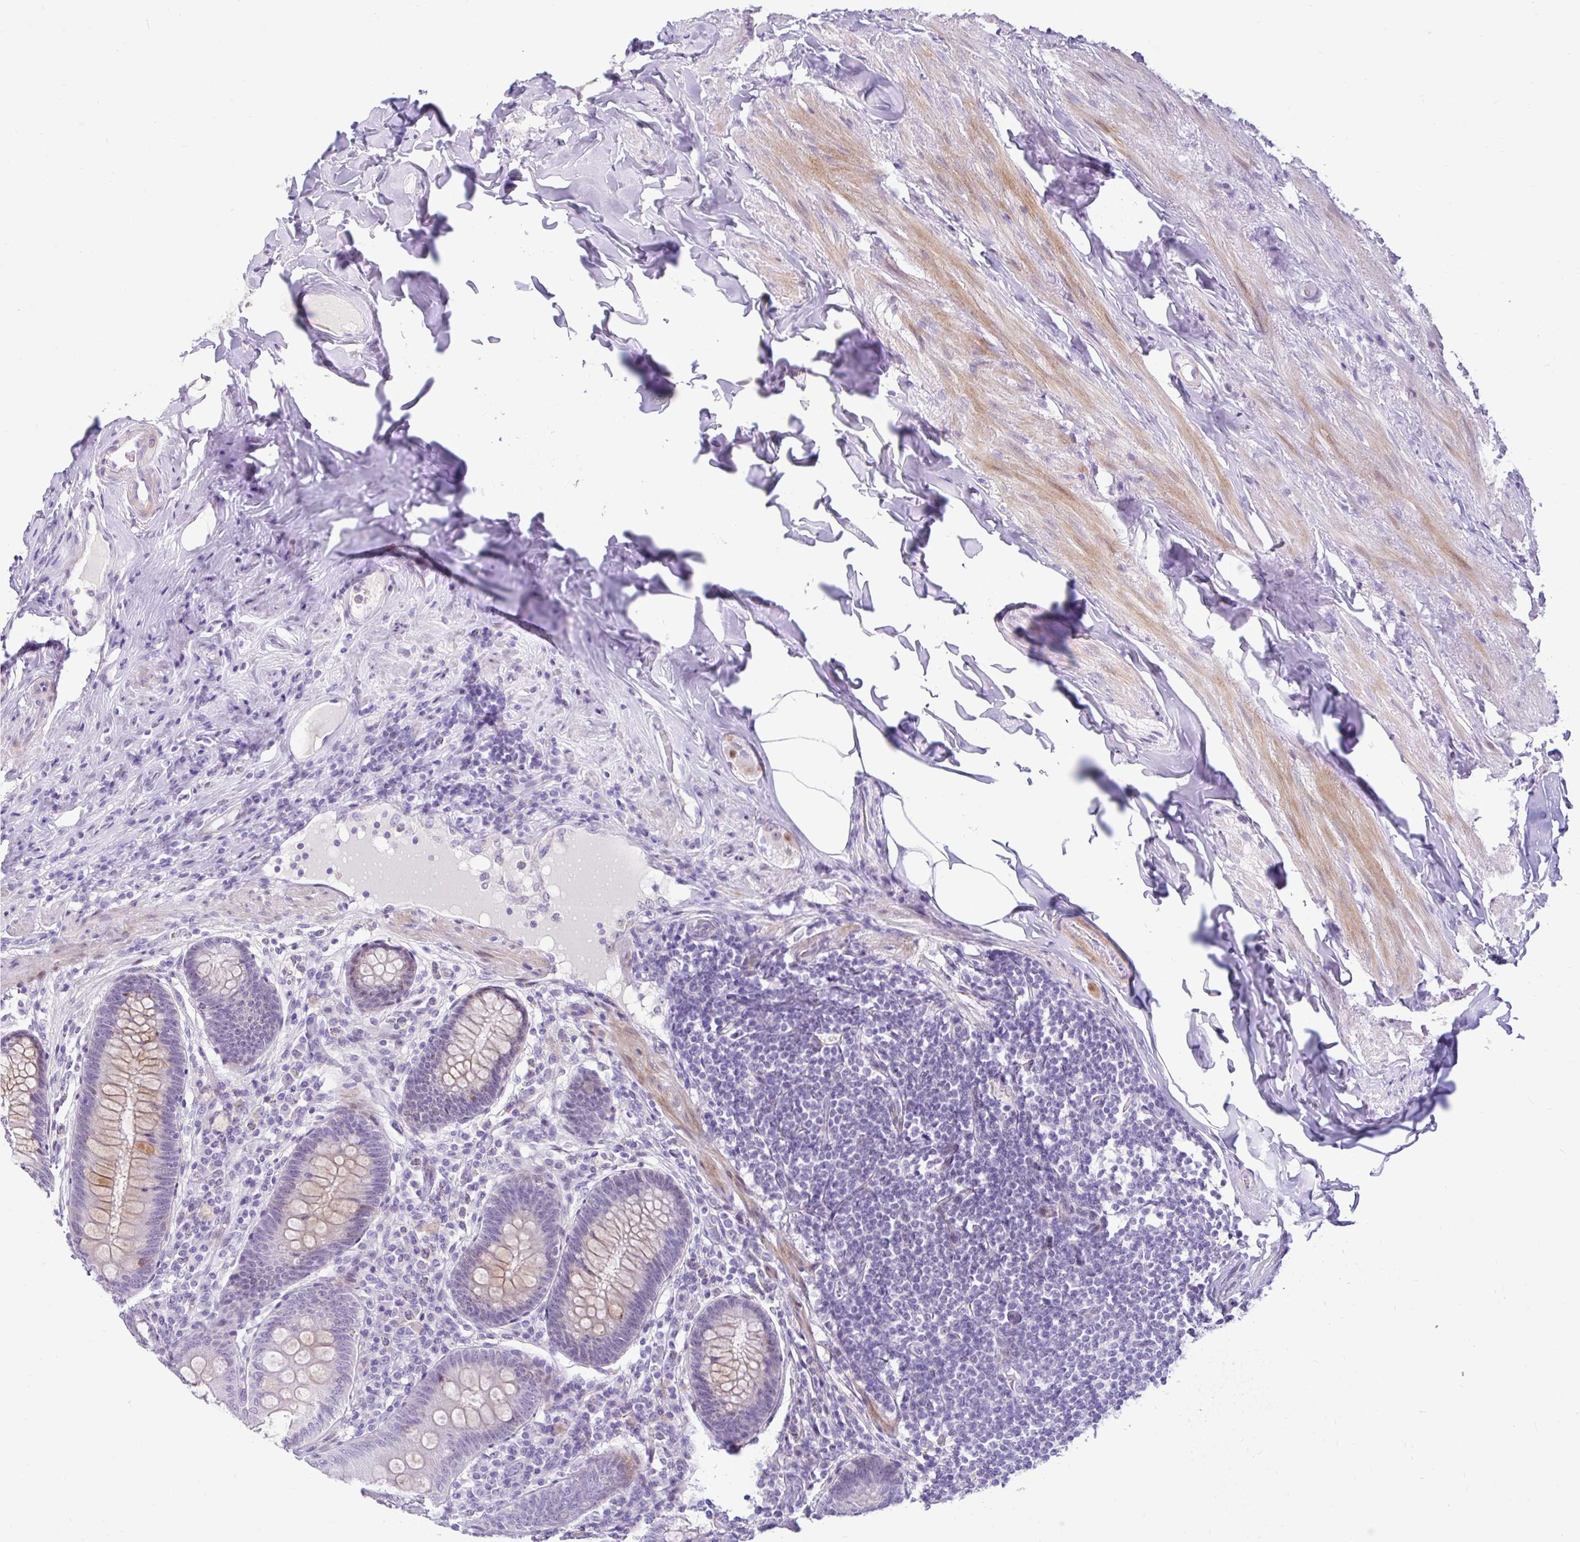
{"staining": {"intensity": "weak", "quantity": "<25%", "location": "cytoplasmic/membranous"}, "tissue": "appendix", "cell_type": "Glandular cells", "image_type": "normal", "snomed": [{"axis": "morphology", "description": "Normal tissue, NOS"}, {"axis": "topography", "description": "Appendix"}], "caption": "The image demonstrates no significant staining in glandular cells of appendix. Nuclei are stained in blue.", "gene": "NHLH2", "patient": {"sex": "male", "age": 71}}